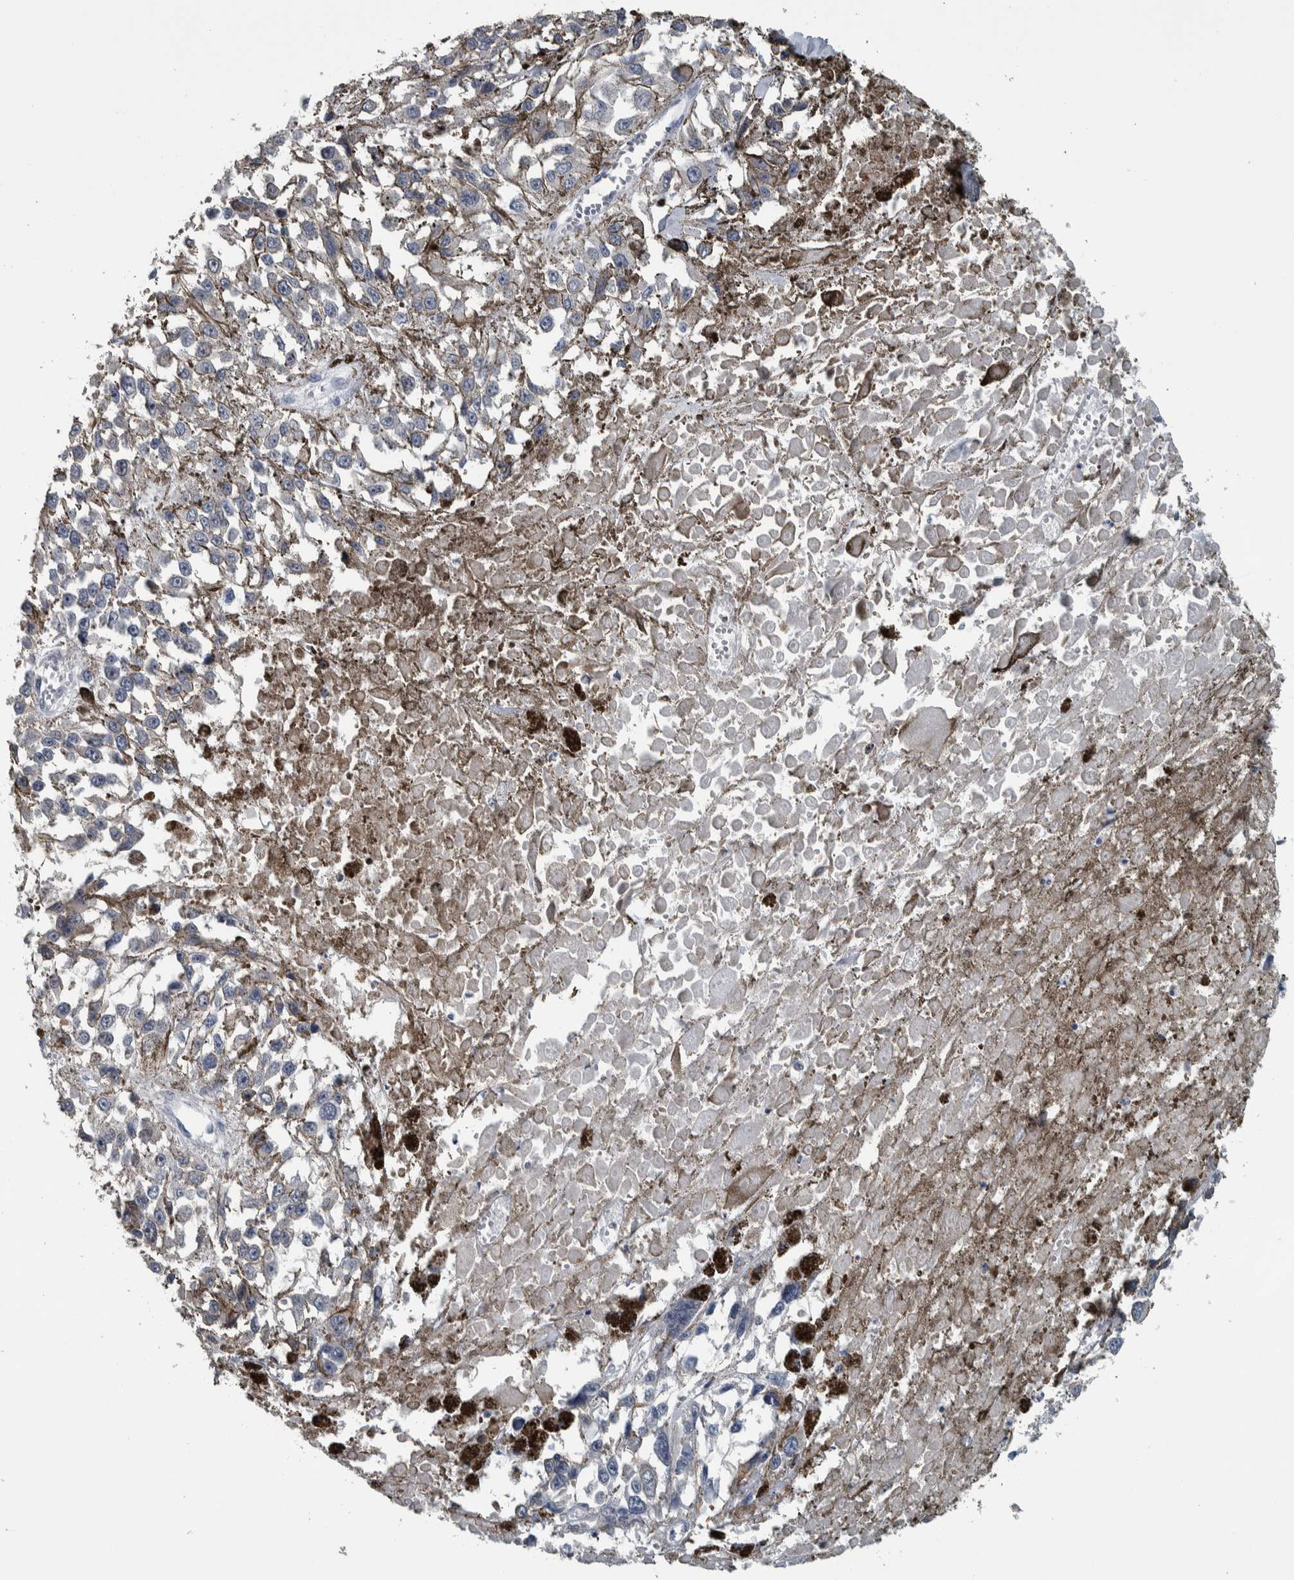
{"staining": {"intensity": "weak", "quantity": "<25%", "location": "cytoplasmic/membranous"}, "tissue": "melanoma", "cell_type": "Tumor cells", "image_type": "cancer", "snomed": [{"axis": "morphology", "description": "Malignant melanoma, Metastatic site"}, {"axis": "topography", "description": "Lymph node"}], "caption": "Melanoma was stained to show a protein in brown. There is no significant staining in tumor cells.", "gene": "CAVIN4", "patient": {"sex": "male", "age": 59}}